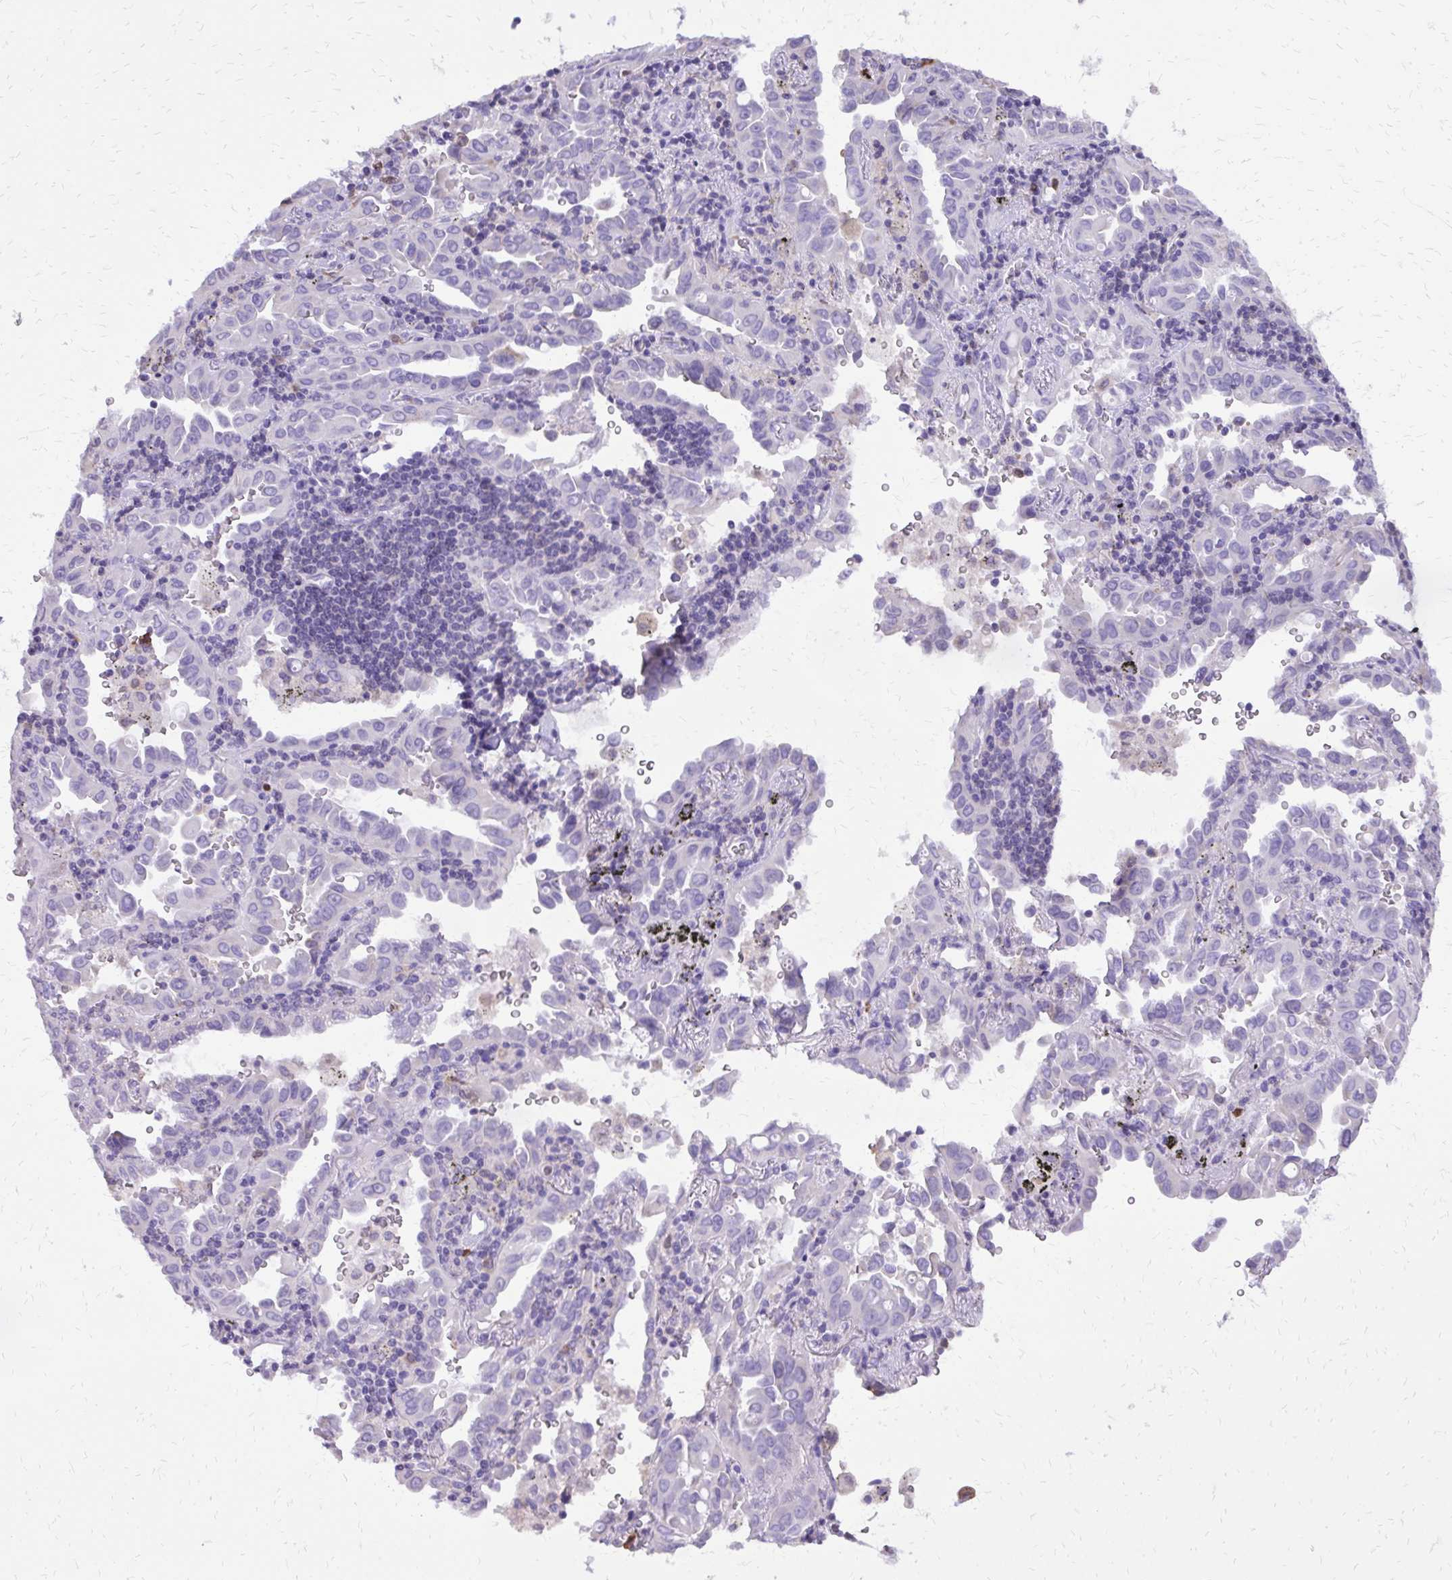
{"staining": {"intensity": "negative", "quantity": "none", "location": "none"}, "tissue": "lung cancer", "cell_type": "Tumor cells", "image_type": "cancer", "snomed": [{"axis": "morphology", "description": "Adenocarcinoma, NOS"}, {"axis": "topography", "description": "Lung"}], "caption": "Tumor cells show no significant positivity in lung cancer (adenocarcinoma). (DAB immunohistochemistry (IHC), high magnification).", "gene": "CAT", "patient": {"sex": "male", "age": 68}}